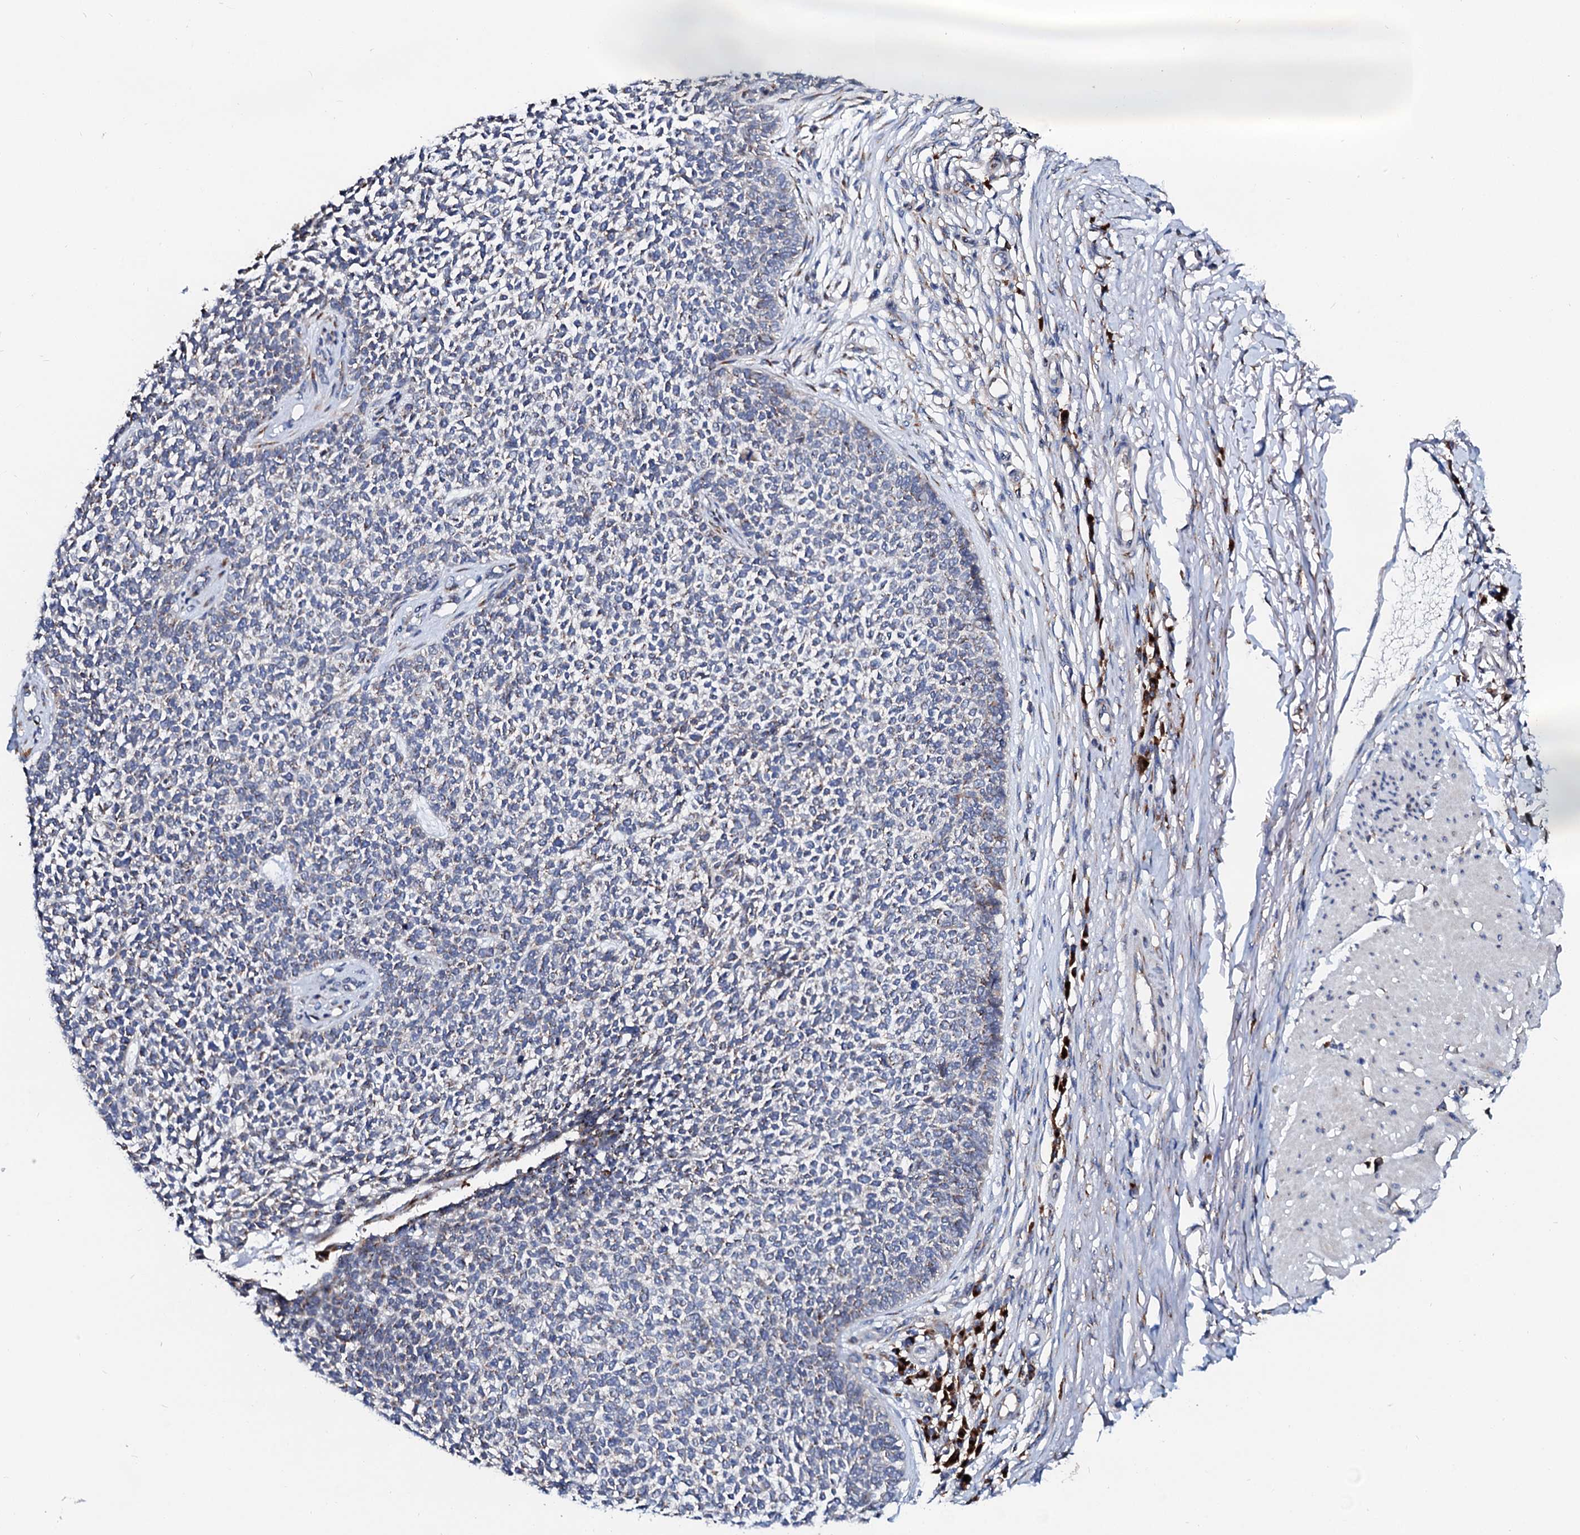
{"staining": {"intensity": "negative", "quantity": "none", "location": "none"}, "tissue": "skin cancer", "cell_type": "Tumor cells", "image_type": "cancer", "snomed": [{"axis": "morphology", "description": "Basal cell carcinoma"}, {"axis": "topography", "description": "Skin"}], "caption": "This is an immunohistochemistry micrograph of human skin basal cell carcinoma. There is no positivity in tumor cells.", "gene": "LMAN1", "patient": {"sex": "female", "age": 84}}